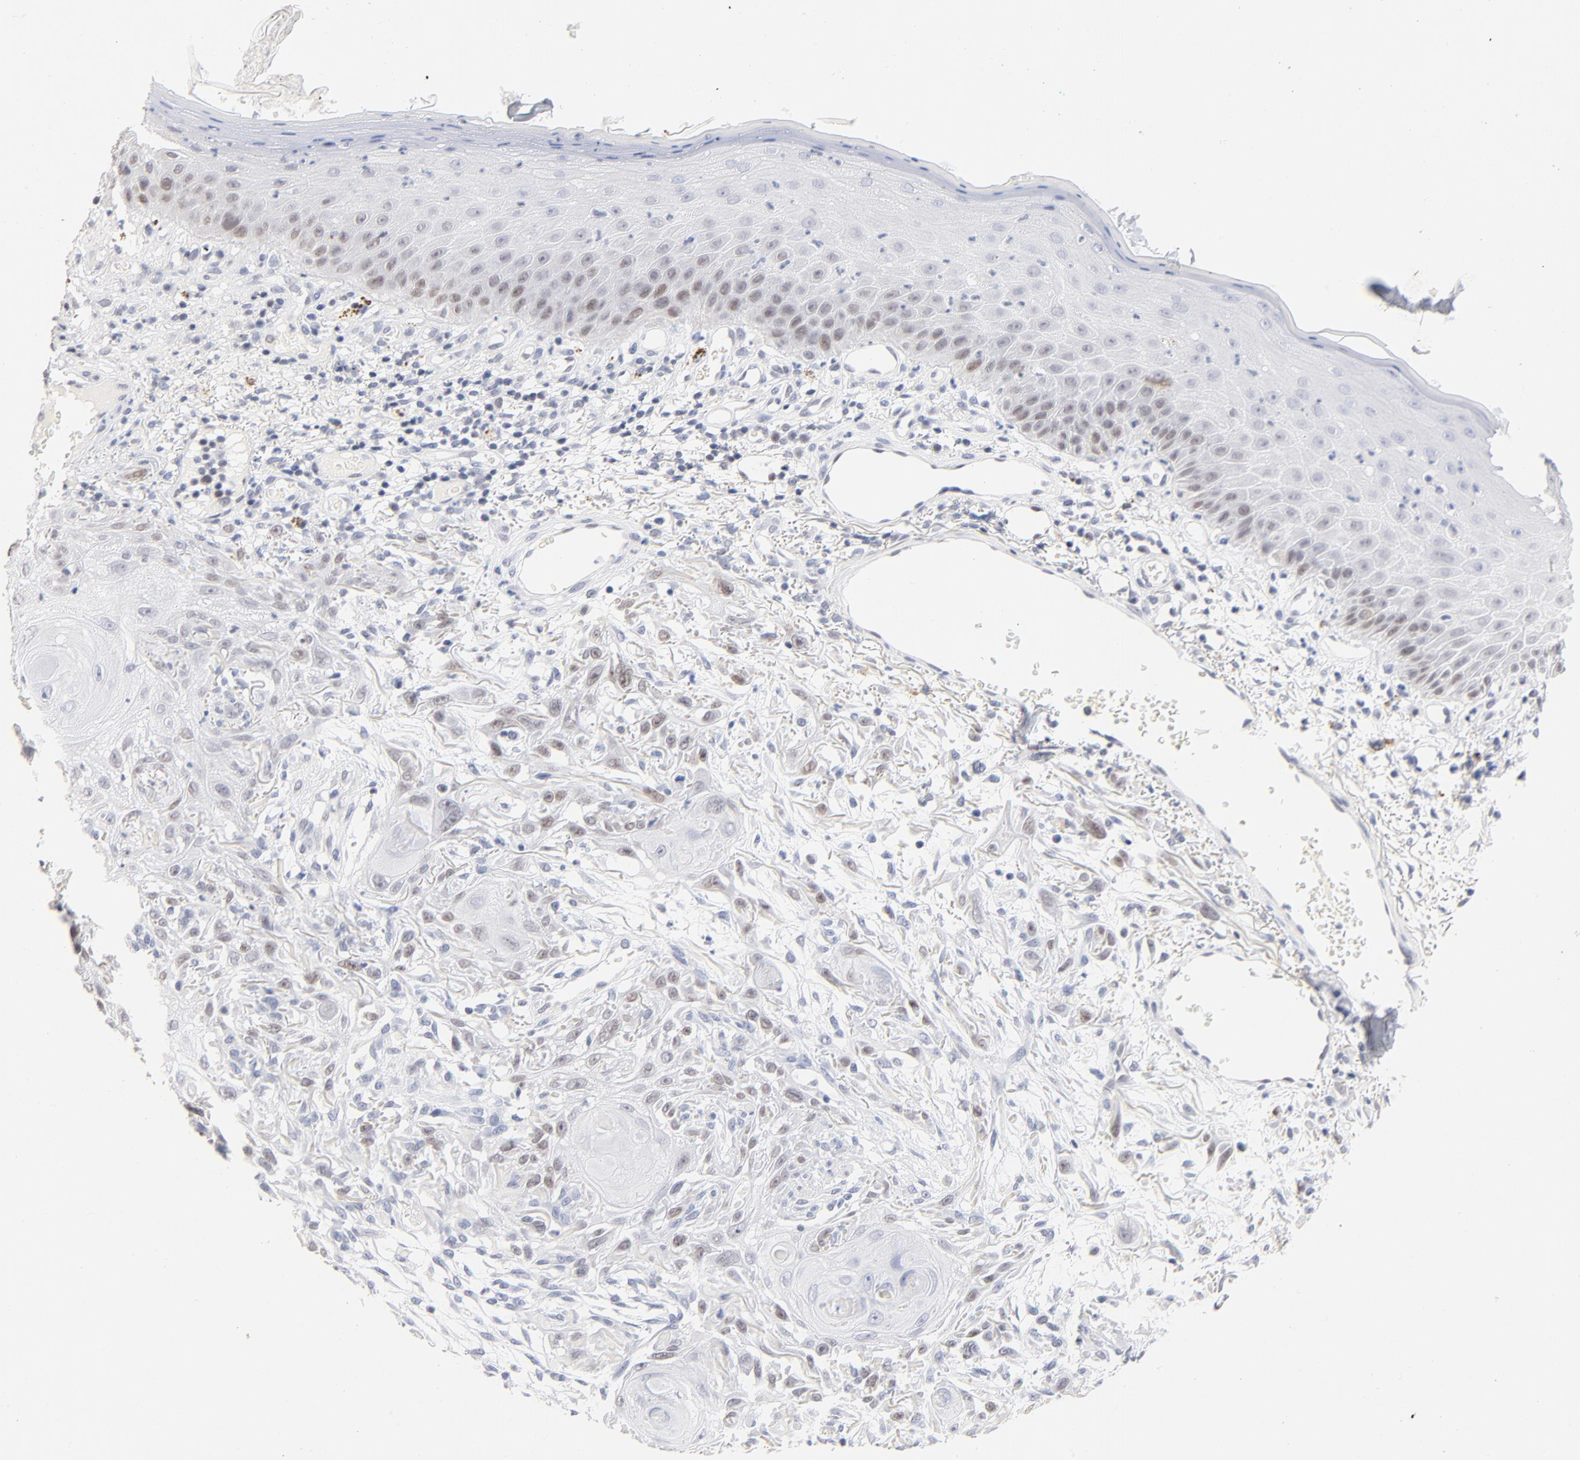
{"staining": {"intensity": "weak", "quantity": "25%-75%", "location": "nuclear"}, "tissue": "skin cancer", "cell_type": "Tumor cells", "image_type": "cancer", "snomed": [{"axis": "morphology", "description": "Squamous cell carcinoma, NOS"}, {"axis": "topography", "description": "Skin"}], "caption": "The histopathology image shows staining of skin squamous cell carcinoma, revealing weak nuclear protein positivity (brown color) within tumor cells.", "gene": "ORC2", "patient": {"sex": "female", "age": 59}}